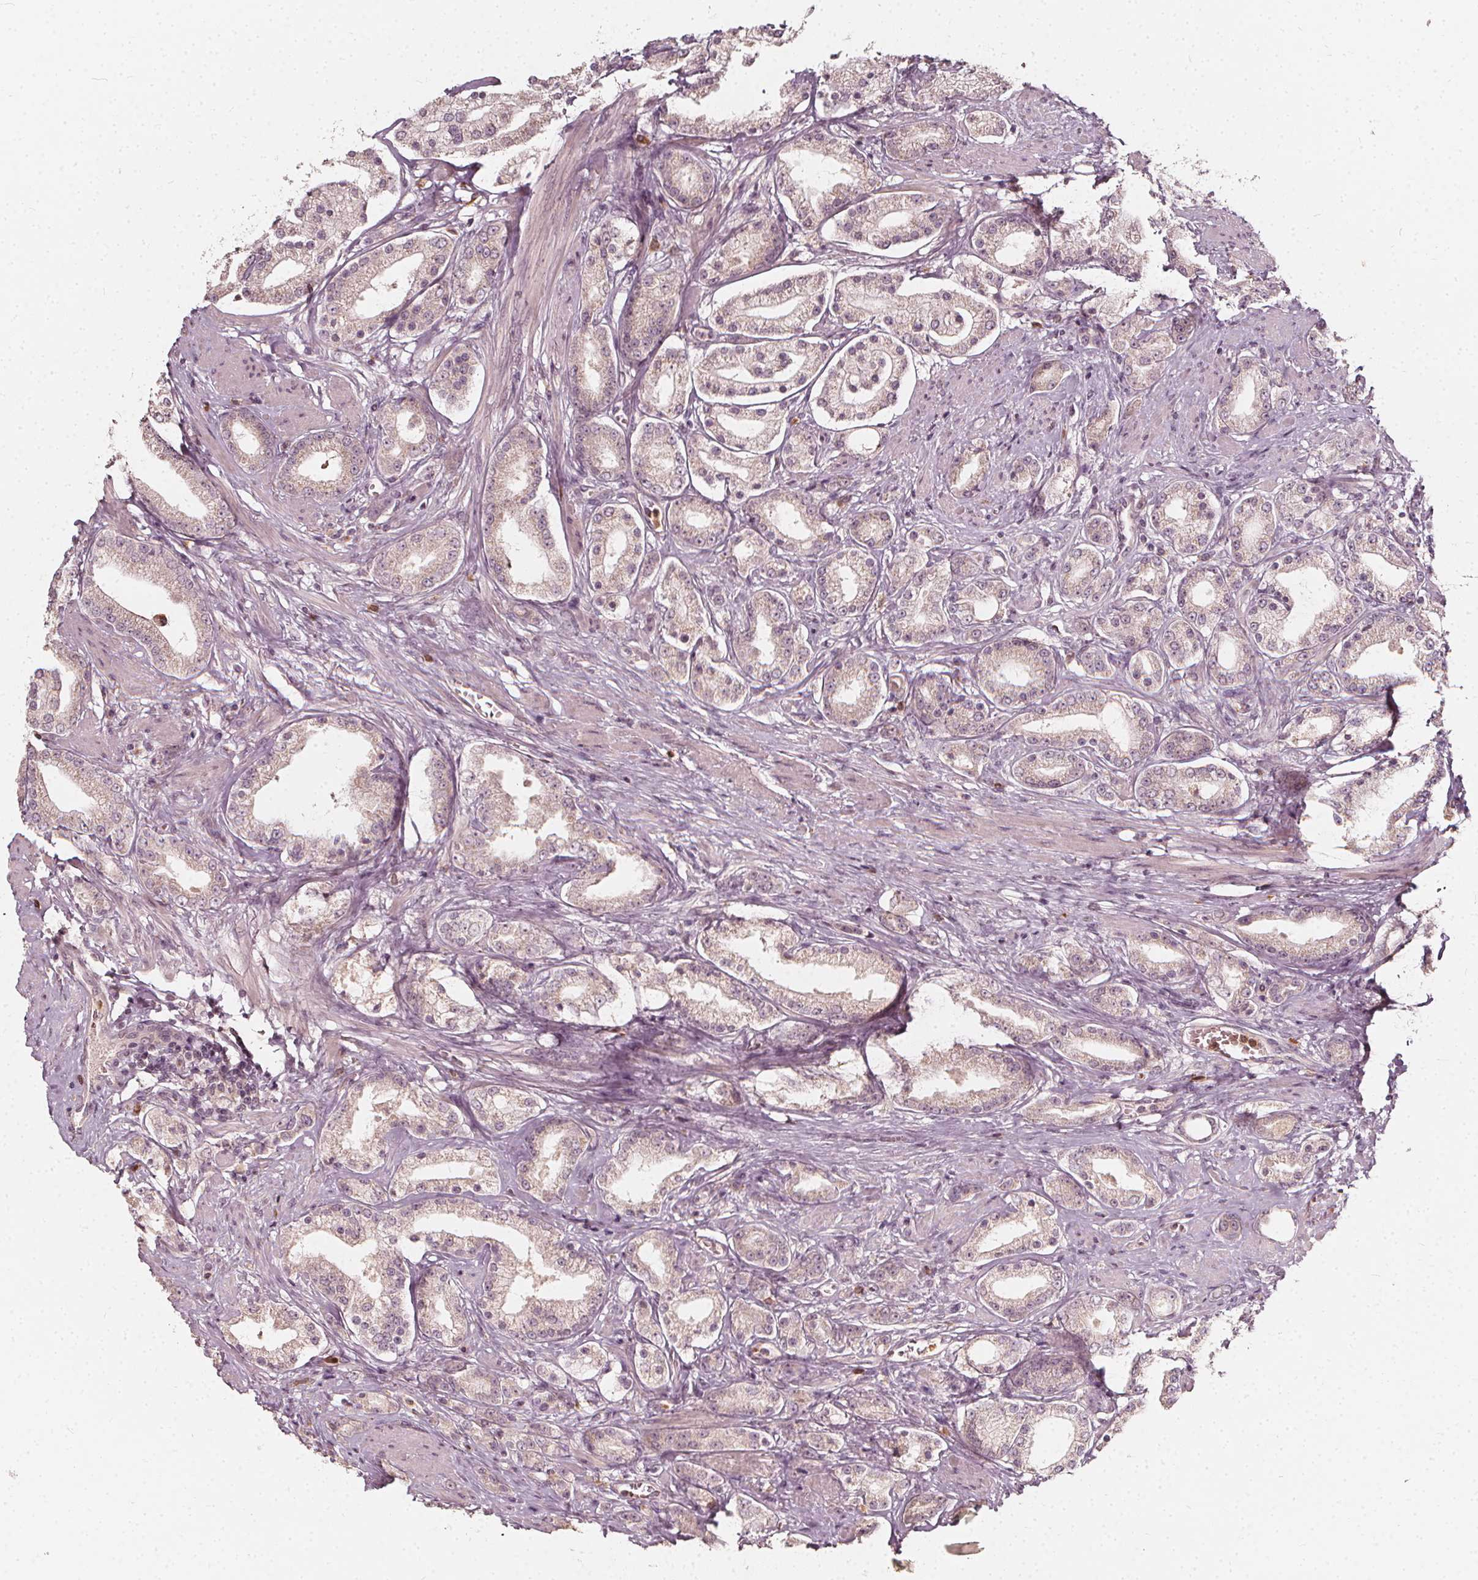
{"staining": {"intensity": "weak", "quantity": "25%-75%", "location": "cytoplasmic/membranous,nuclear"}, "tissue": "prostate cancer", "cell_type": "Tumor cells", "image_type": "cancer", "snomed": [{"axis": "morphology", "description": "Adenocarcinoma, High grade"}, {"axis": "topography", "description": "Prostate"}], "caption": "Adenocarcinoma (high-grade) (prostate) was stained to show a protein in brown. There is low levels of weak cytoplasmic/membranous and nuclear expression in approximately 25%-75% of tumor cells.", "gene": "NPC1L1", "patient": {"sex": "male", "age": 67}}